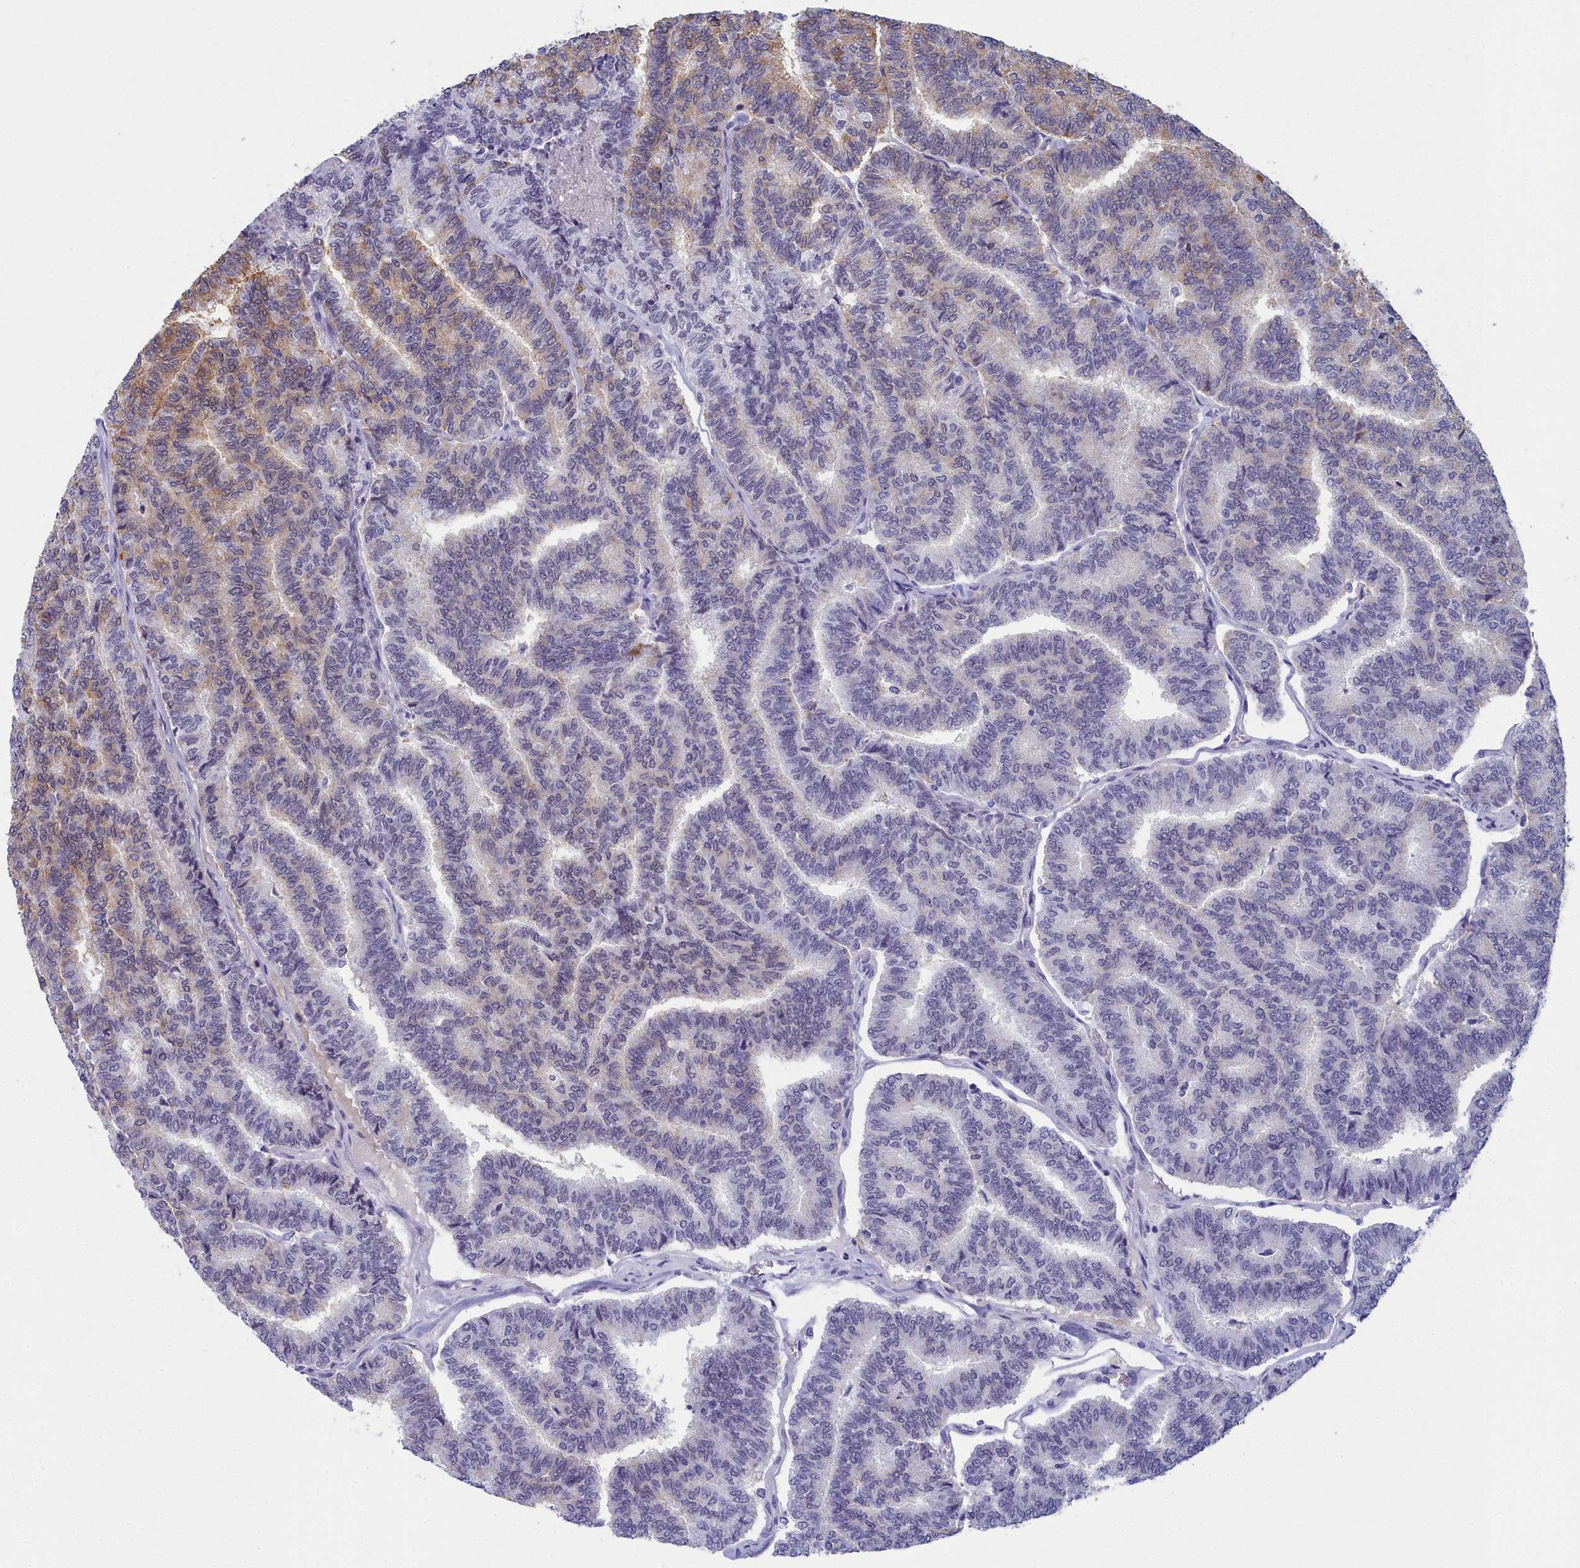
{"staining": {"intensity": "moderate", "quantity": "<25%", "location": "cytoplasmic/membranous"}, "tissue": "thyroid cancer", "cell_type": "Tumor cells", "image_type": "cancer", "snomed": [{"axis": "morphology", "description": "Papillary adenocarcinoma, NOS"}, {"axis": "topography", "description": "Thyroid gland"}], "caption": "High-power microscopy captured an immunohistochemistry (IHC) photomicrograph of thyroid papillary adenocarcinoma, revealing moderate cytoplasmic/membranous staining in about <25% of tumor cells.", "gene": "CCDC97", "patient": {"sex": "female", "age": 35}}